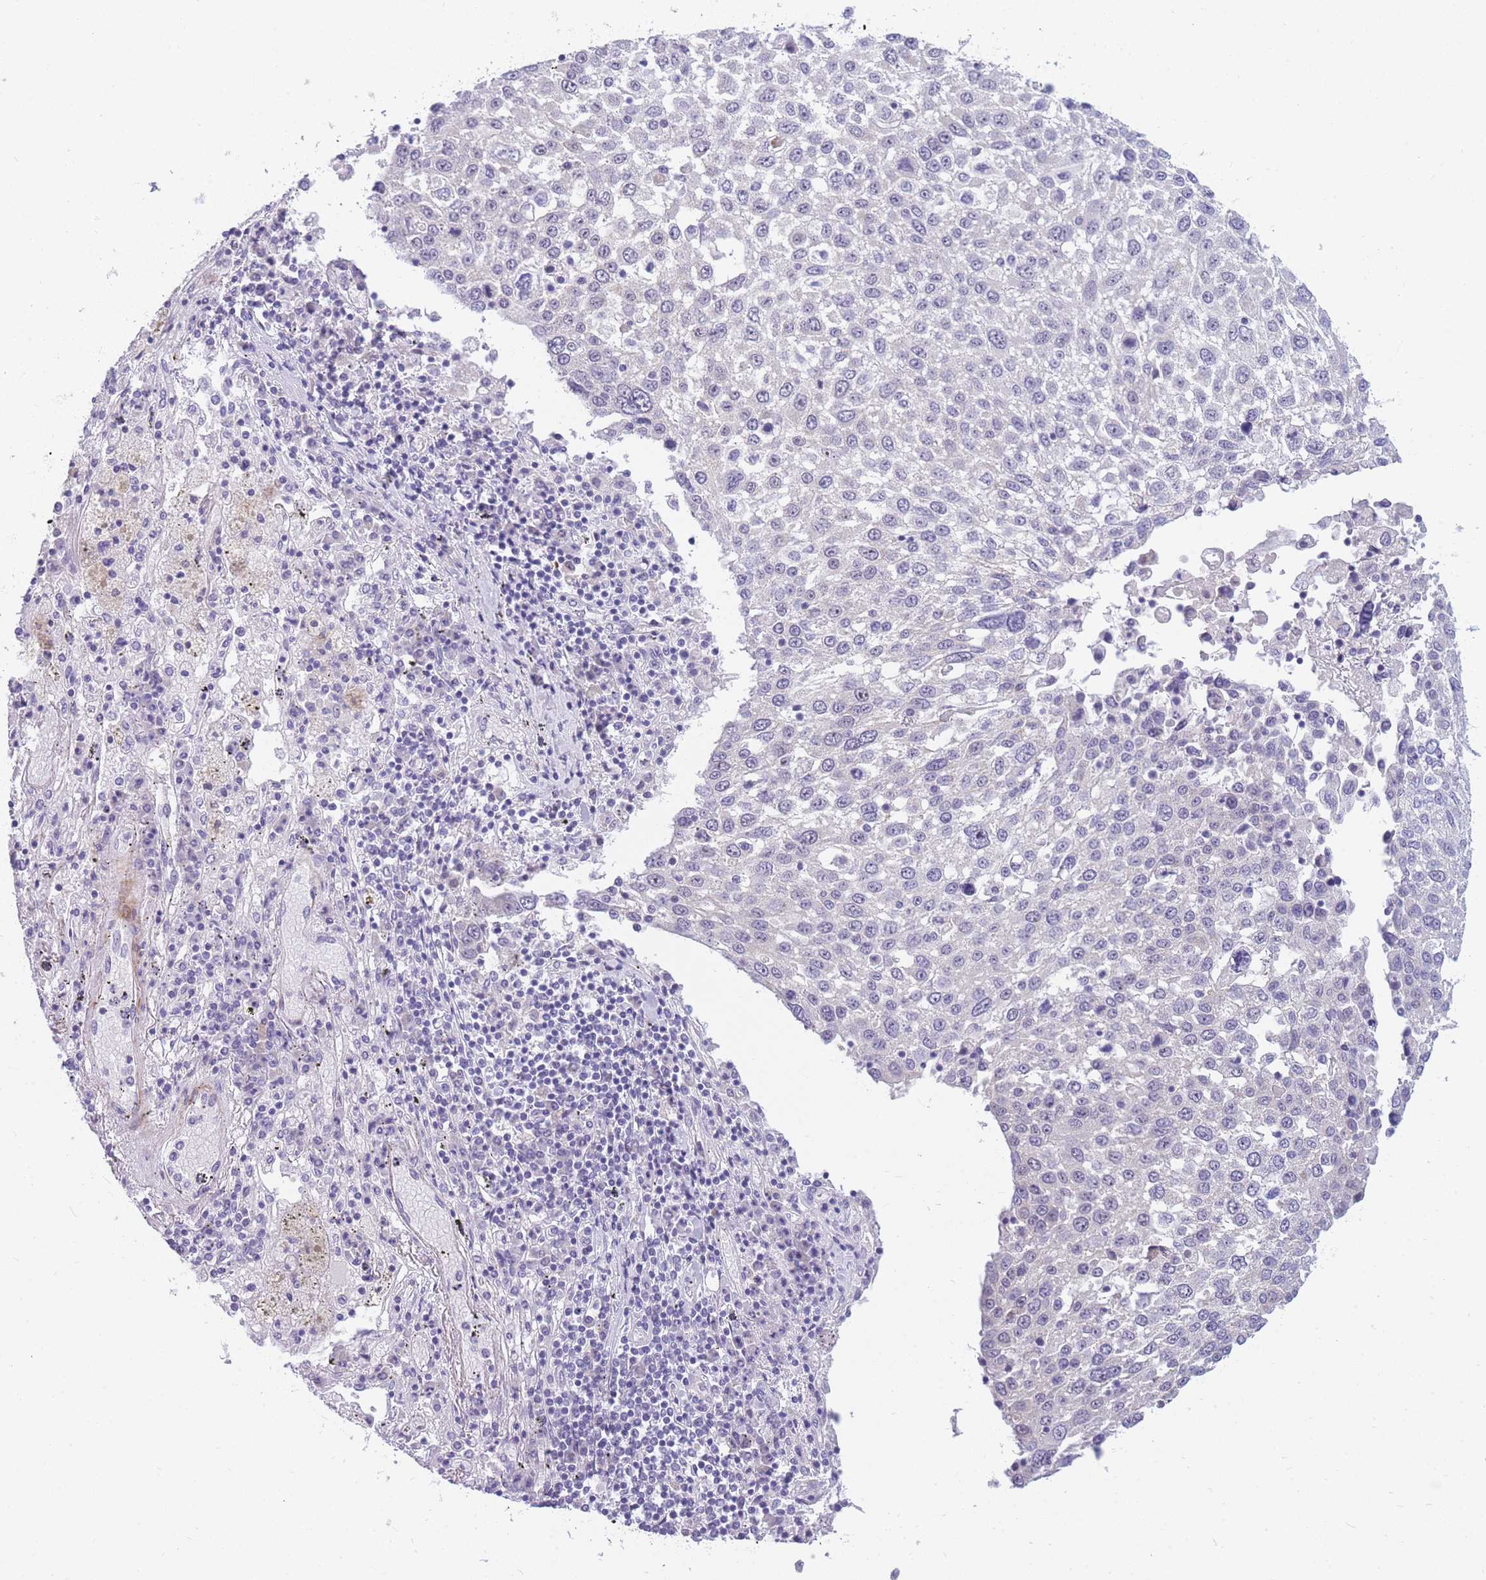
{"staining": {"intensity": "negative", "quantity": "none", "location": "none"}, "tissue": "lung cancer", "cell_type": "Tumor cells", "image_type": "cancer", "snomed": [{"axis": "morphology", "description": "Squamous cell carcinoma, NOS"}, {"axis": "topography", "description": "Lung"}], "caption": "High power microscopy histopathology image of an immunohistochemistry (IHC) histopathology image of lung cancer (squamous cell carcinoma), revealing no significant expression in tumor cells.", "gene": "DDX49", "patient": {"sex": "male", "age": 65}}